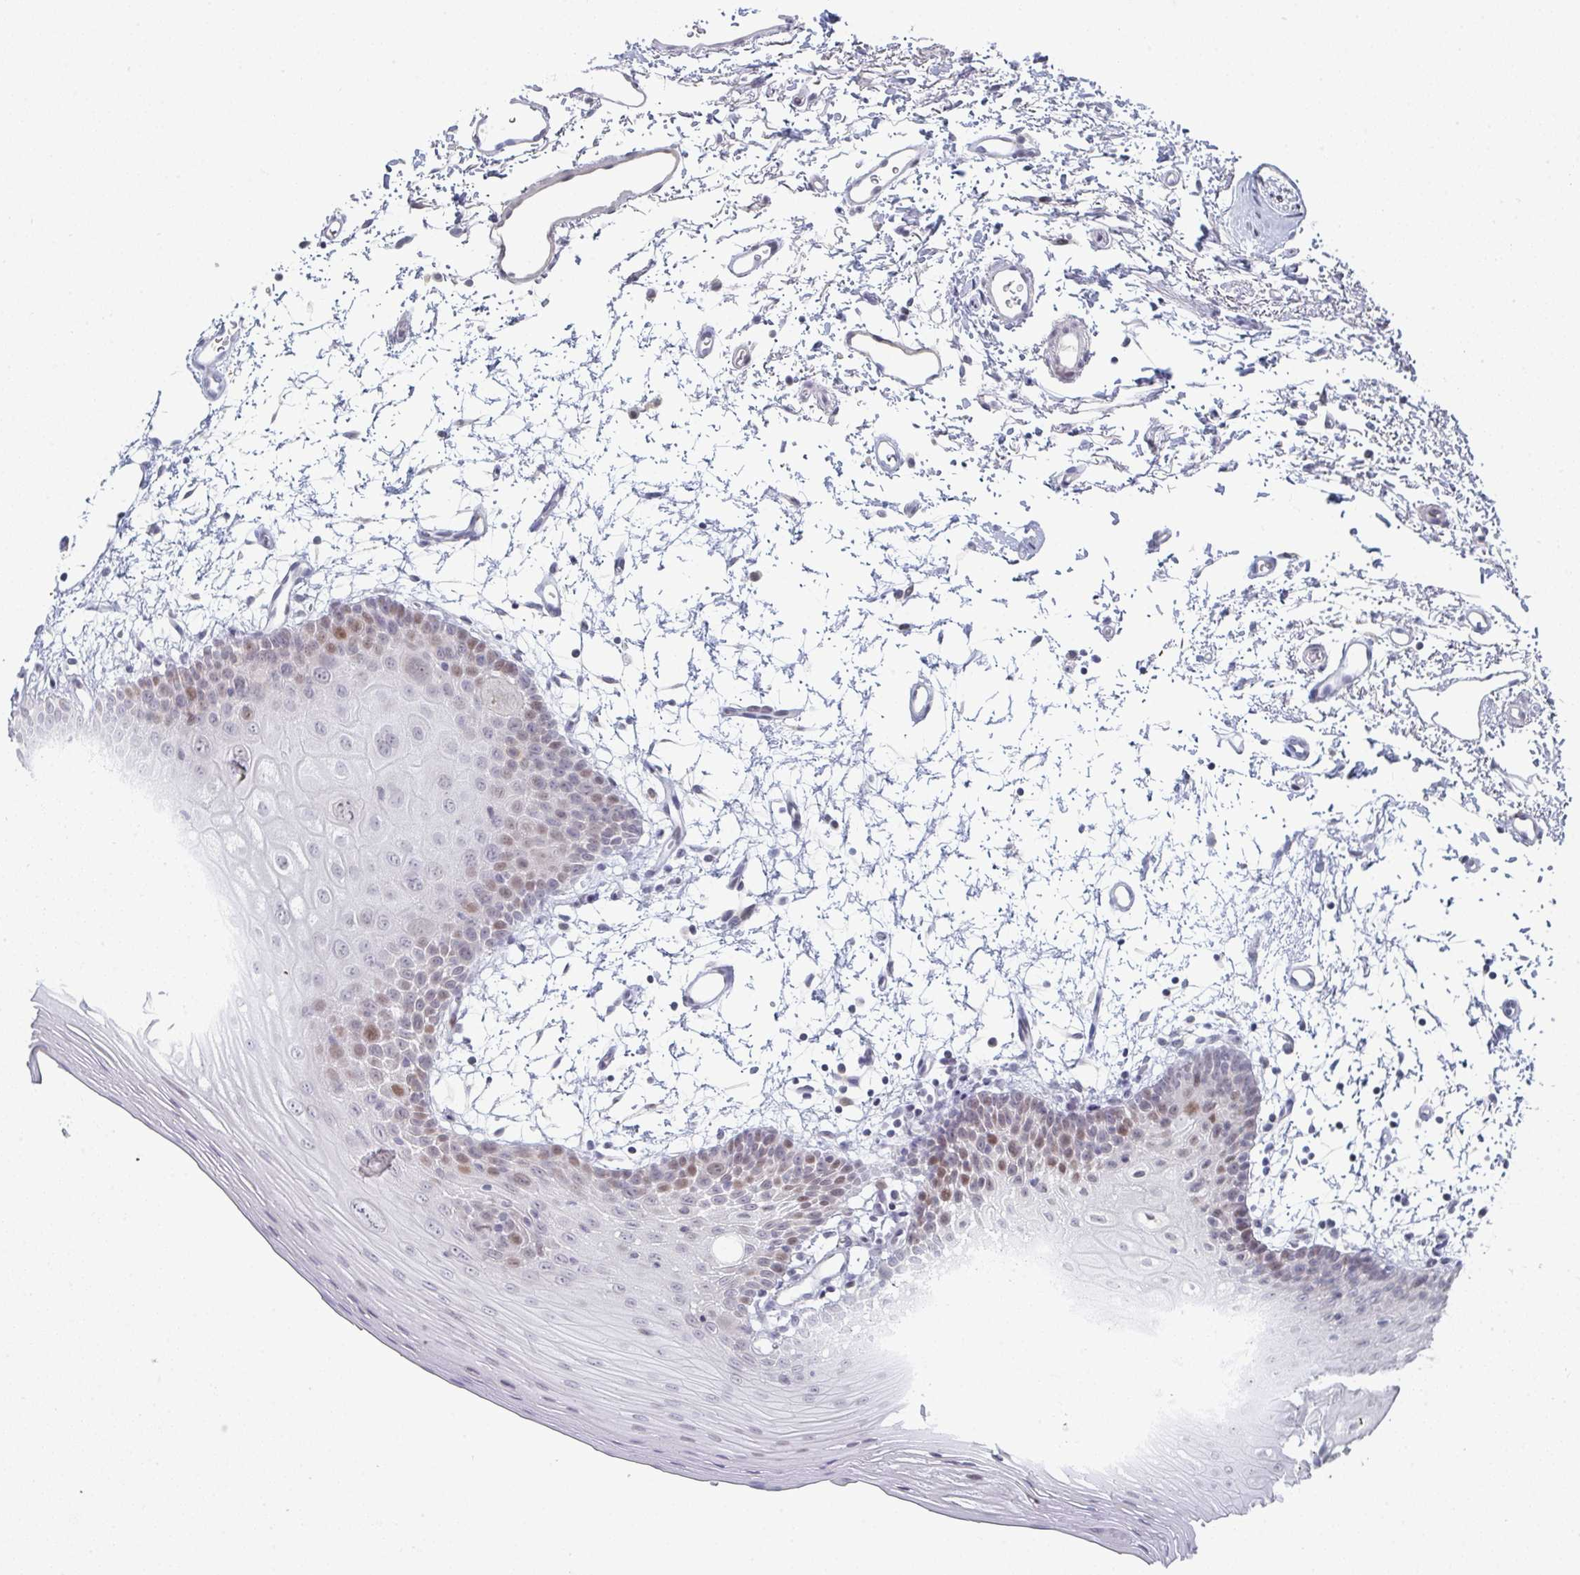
{"staining": {"intensity": "weak", "quantity": "25%-75%", "location": "nuclear"}, "tissue": "oral mucosa", "cell_type": "Squamous epithelial cells", "image_type": "normal", "snomed": [{"axis": "morphology", "description": "Normal tissue, NOS"}, {"axis": "topography", "description": "Oral tissue"}], "caption": "The histopathology image reveals staining of unremarkable oral mucosa, revealing weak nuclear protein positivity (brown color) within squamous epithelial cells. (DAB IHC with brightfield microscopy, high magnification).", "gene": "LIN54", "patient": {"sex": "female", "age": 81}}